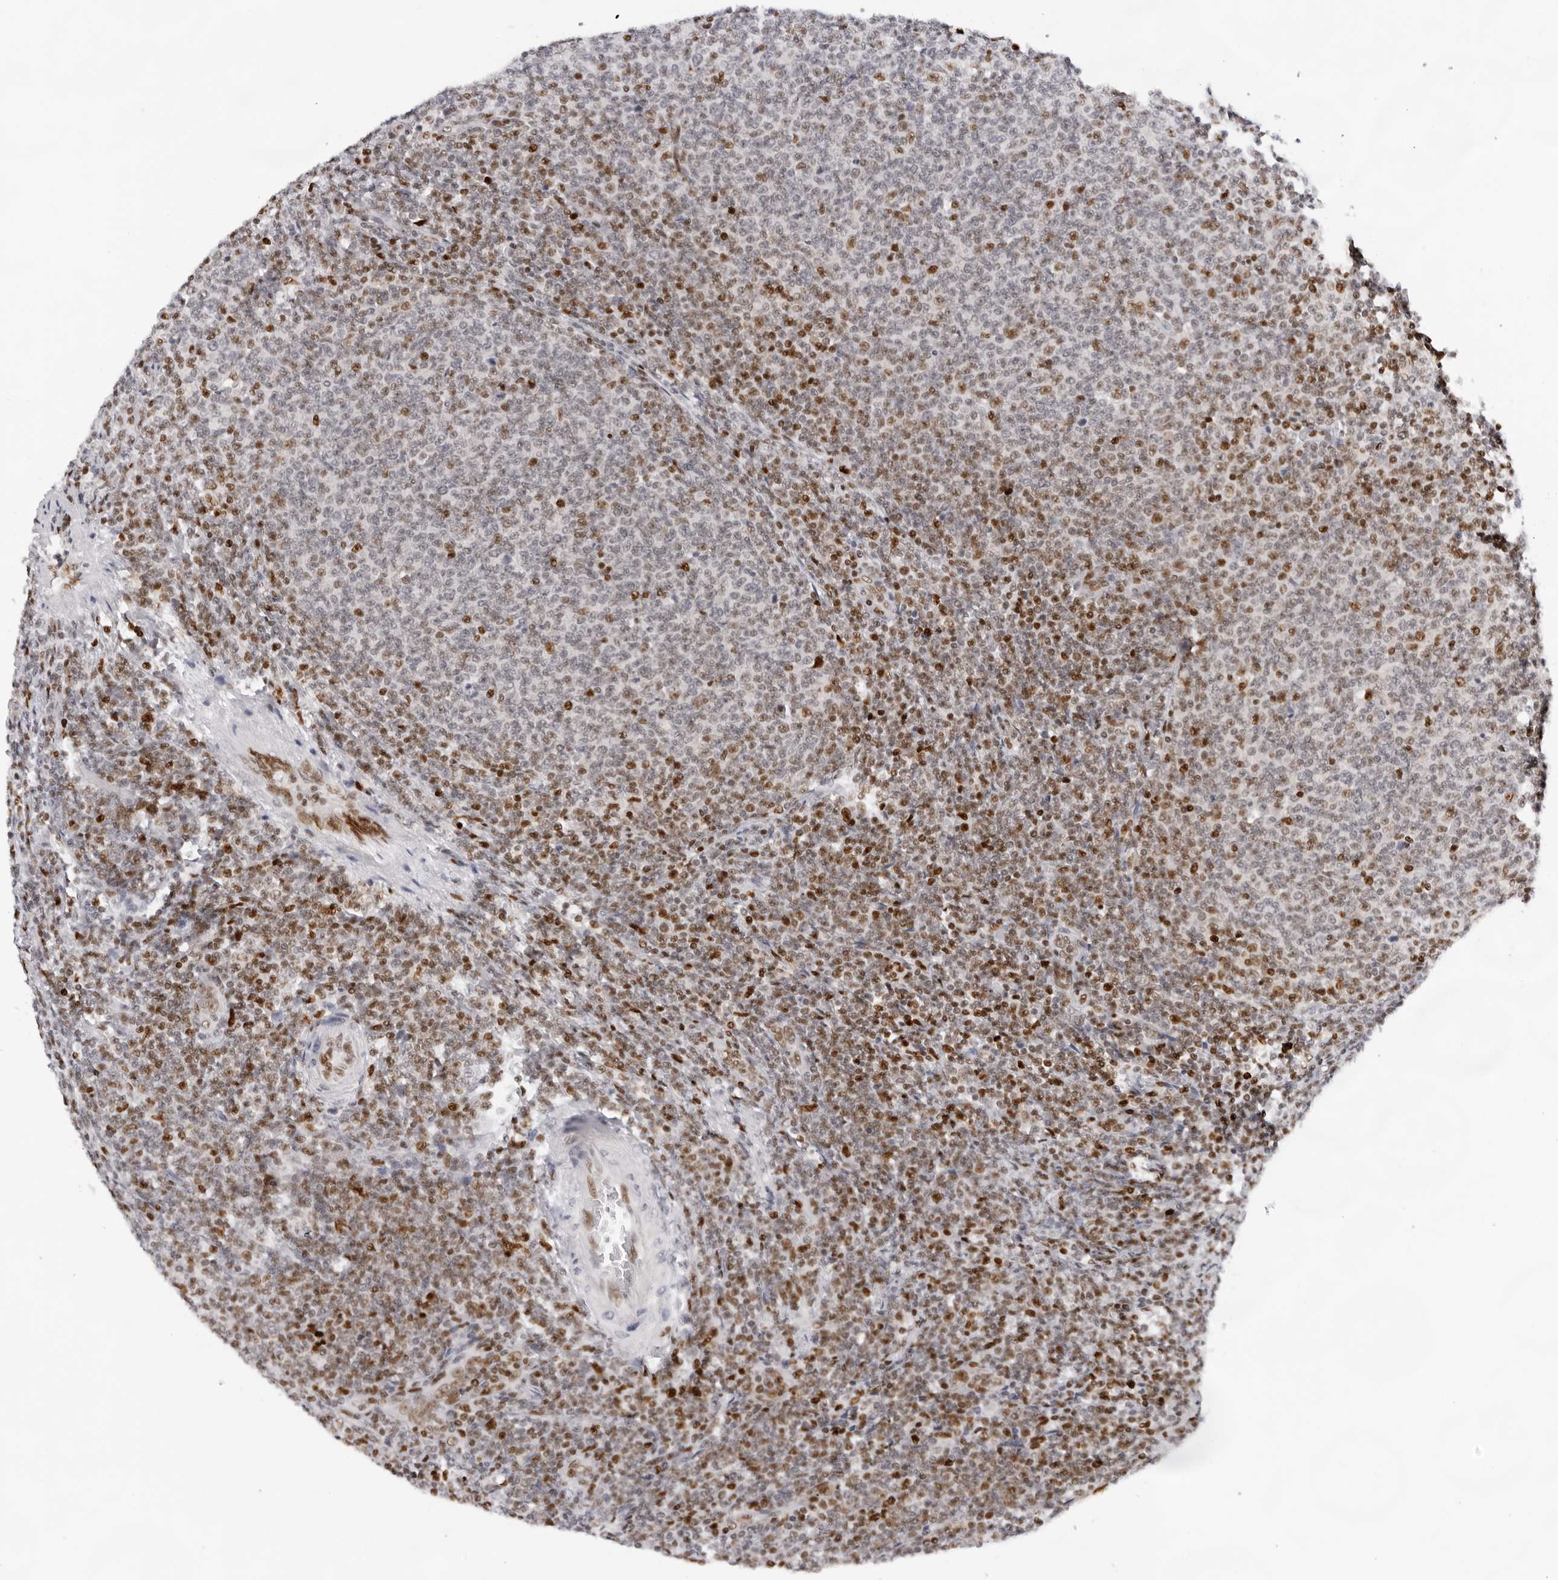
{"staining": {"intensity": "moderate", "quantity": "25%-75%", "location": "nuclear"}, "tissue": "lymphoma", "cell_type": "Tumor cells", "image_type": "cancer", "snomed": [{"axis": "morphology", "description": "Malignant lymphoma, non-Hodgkin's type, Low grade"}, {"axis": "topography", "description": "Lymph node"}], "caption": "A brown stain labels moderate nuclear expression of a protein in low-grade malignant lymphoma, non-Hodgkin's type tumor cells. (DAB = brown stain, brightfield microscopy at high magnification).", "gene": "OGG1", "patient": {"sex": "male", "age": 66}}